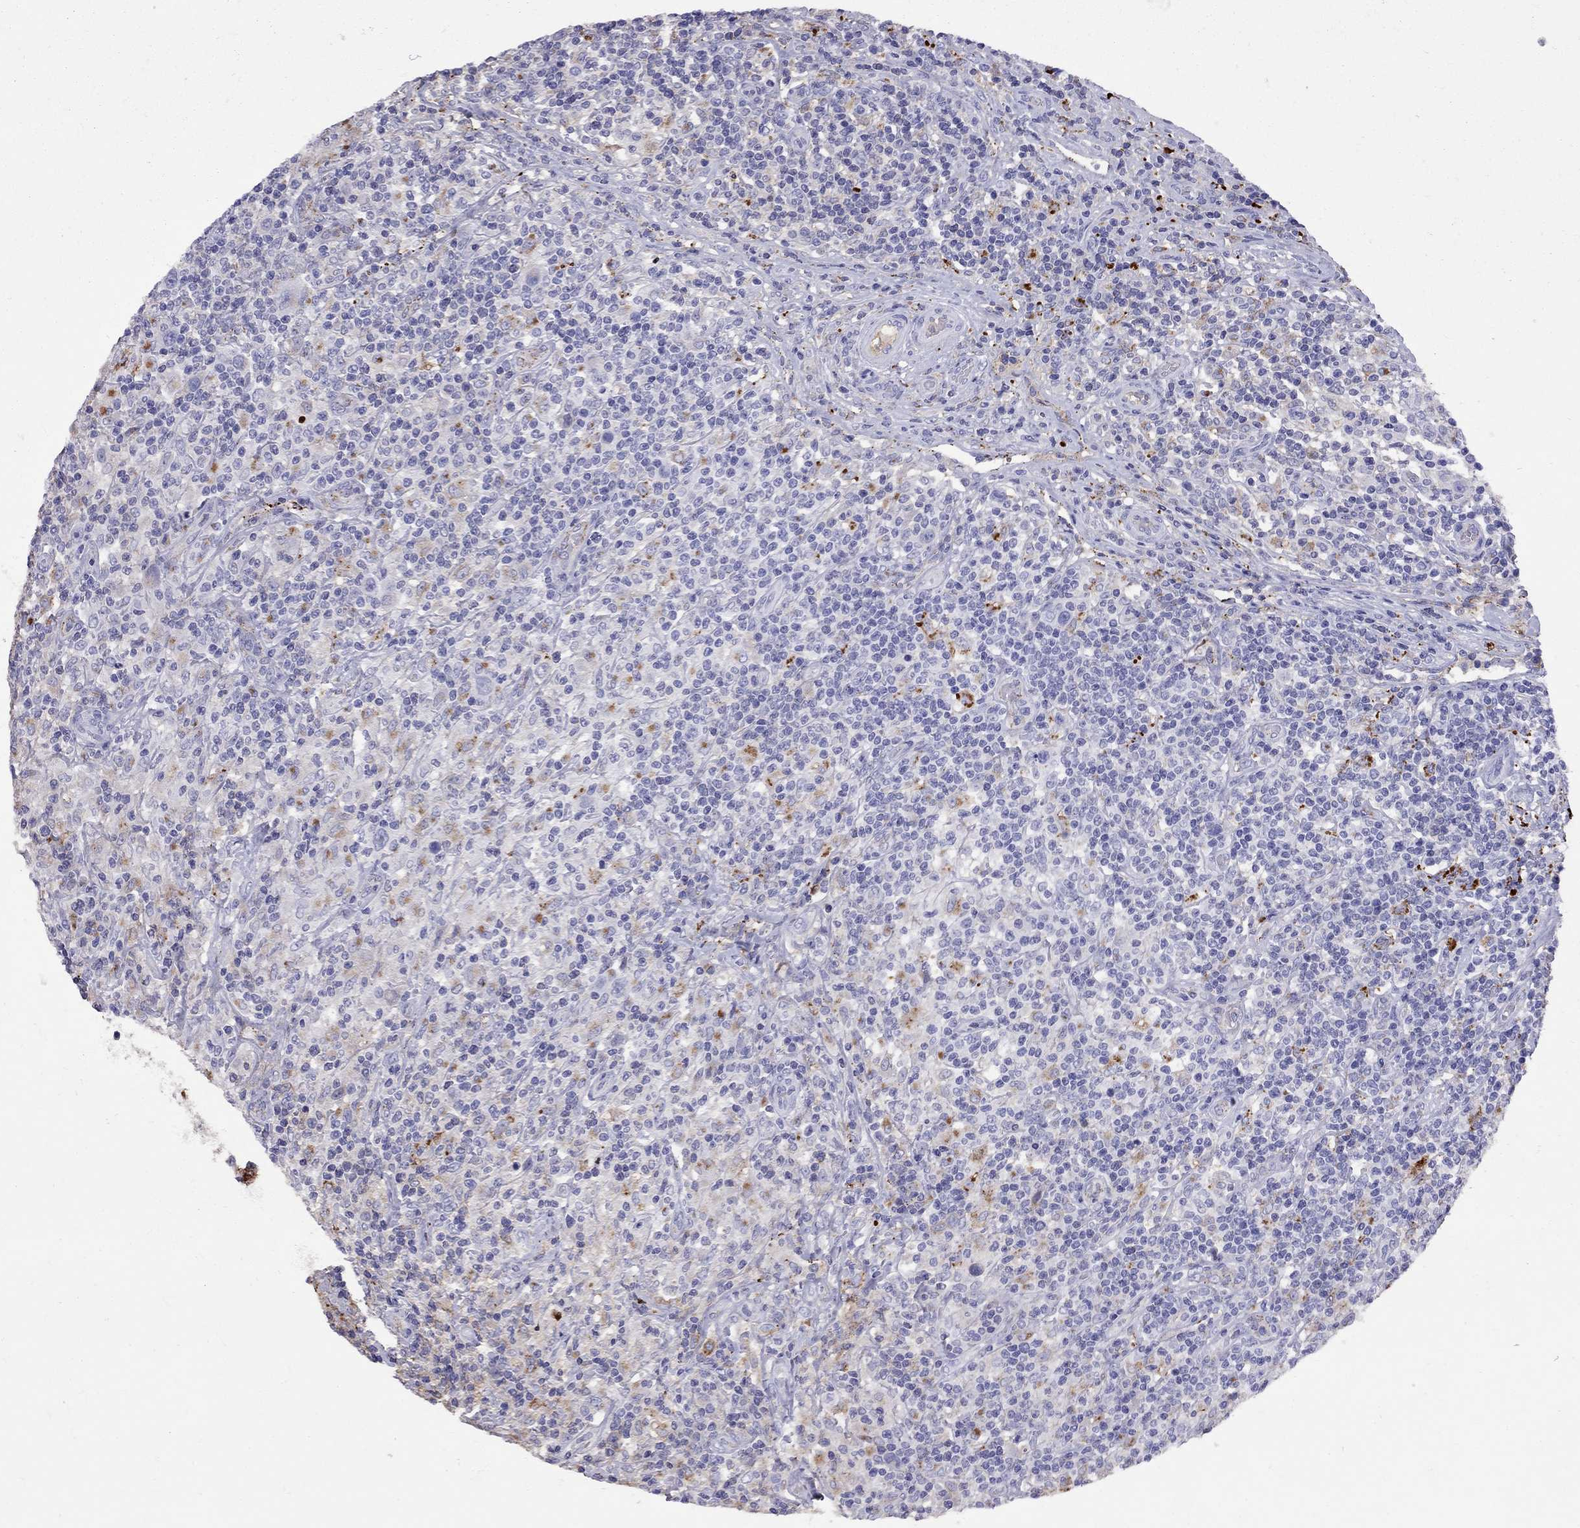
{"staining": {"intensity": "negative", "quantity": "none", "location": "none"}, "tissue": "lymphoma", "cell_type": "Tumor cells", "image_type": "cancer", "snomed": [{"axis": "morphology", "description": "Hodgkin's disease, NOS"}, {"axis": "topography", "description": "Lymph node"}], "caption": "Tumor cells are negative for brown protein staining in Hodgkin's disease.", "gene": "SERPINA3", "patient": {"sex": "male", "age": 70}}